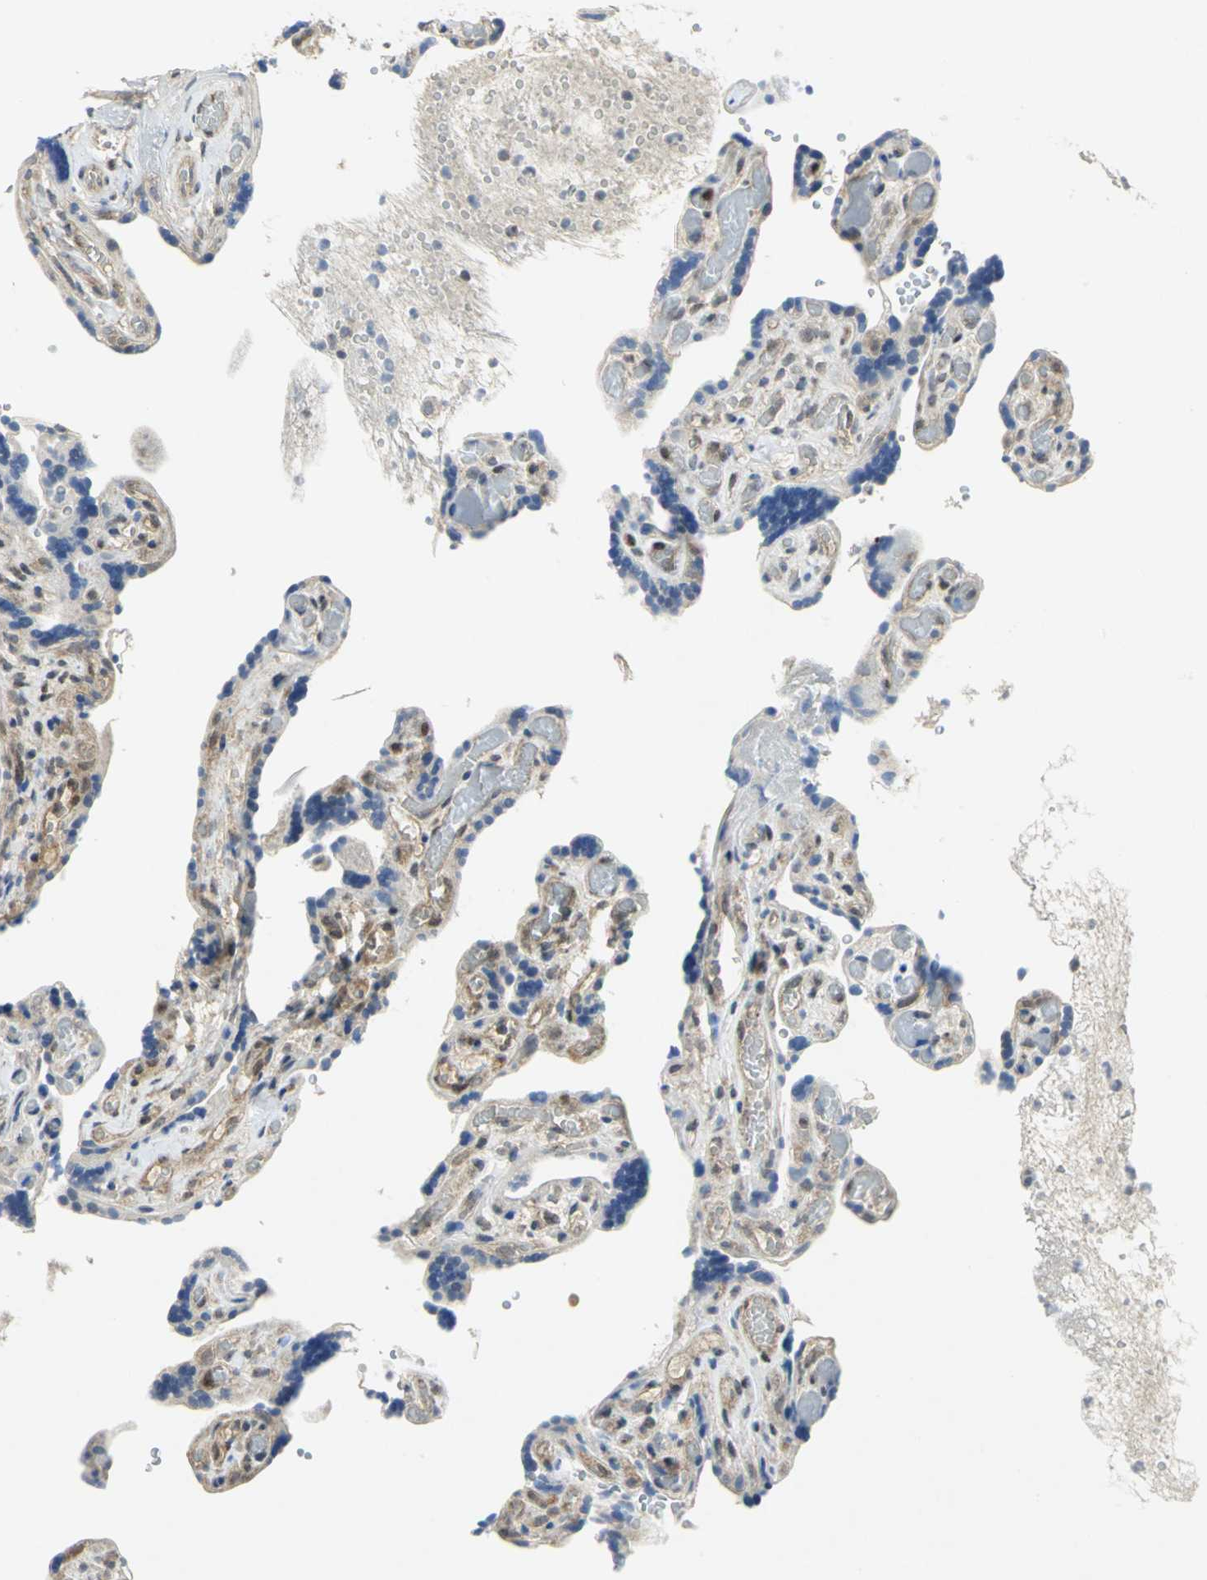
{"staining": {"intensity": "moderate", "quantity": ">75%", "location": "nuclear"}, "tissue": "placenta", "cell_type": "Decidual cells", "image_type": "normal", "snomed": [{"axis": "morphology", "description": "Normal tissue, NOS"}, {"axis": "topography", "description": "Placenta"}], "caption": "Moderate nuclear staining for a protein is identified in about >75% of decidual cells of normal placenta using immunohistochemistry (IHC).", "gene": "PPIA", "patient": {"sex": "female", "age": 30}}